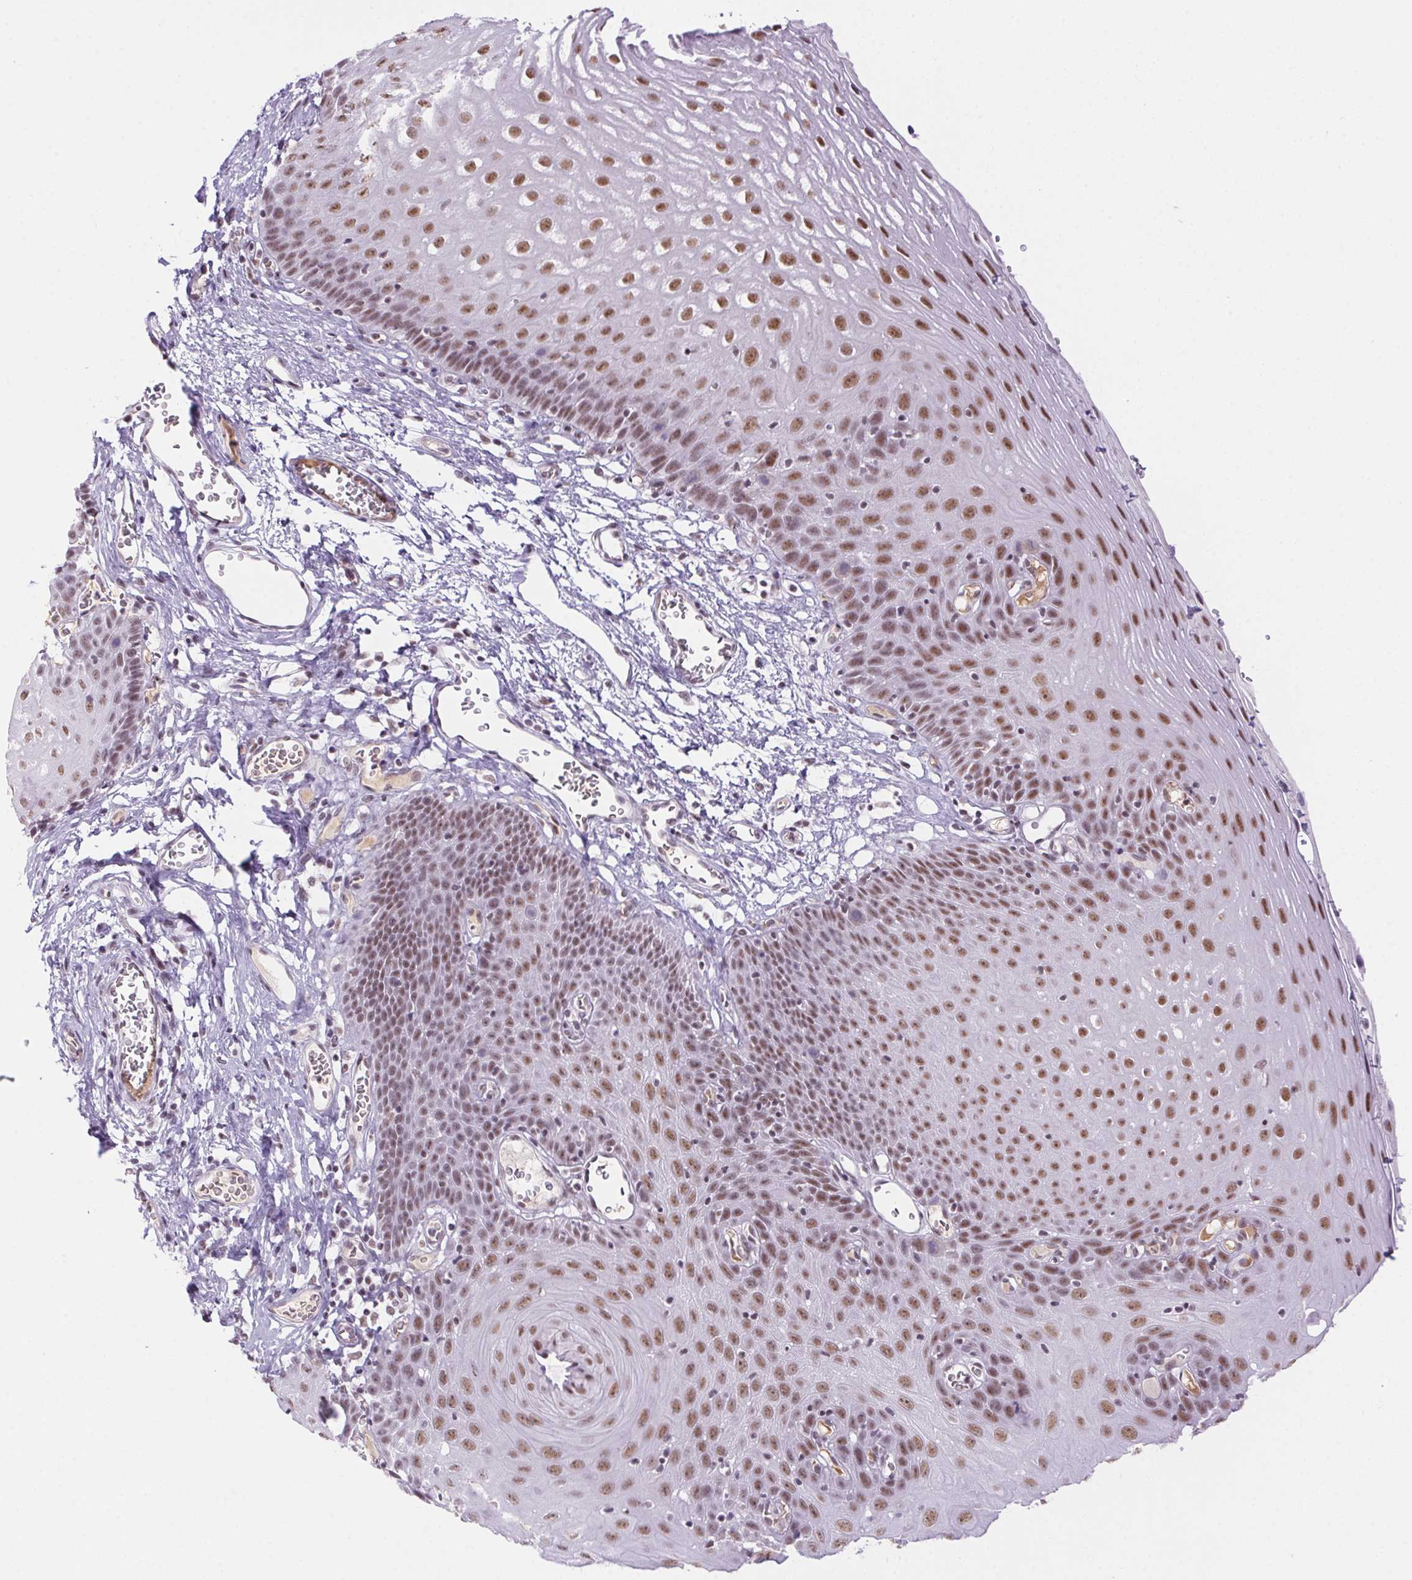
{"staining": {"intensity": "moderate", "quantity": ">75%", "location": "nuclear"}, "tissue": "esophagus", "cell_type": "Squamous epithelial cells", "image_type": "normal", "snomed": [{"axis": "morphology", "description": "Normal tissue, NOS"}, {"axis": "topography", "description": "Esophagus"}], "caption": "Brown immunohistochemical staining in normal esophagus shows moderate nuclear staining in about >75% of squamous epithelial cells.", "gene": "DDX17", "patient": {"sex": "male", "age": 72}}